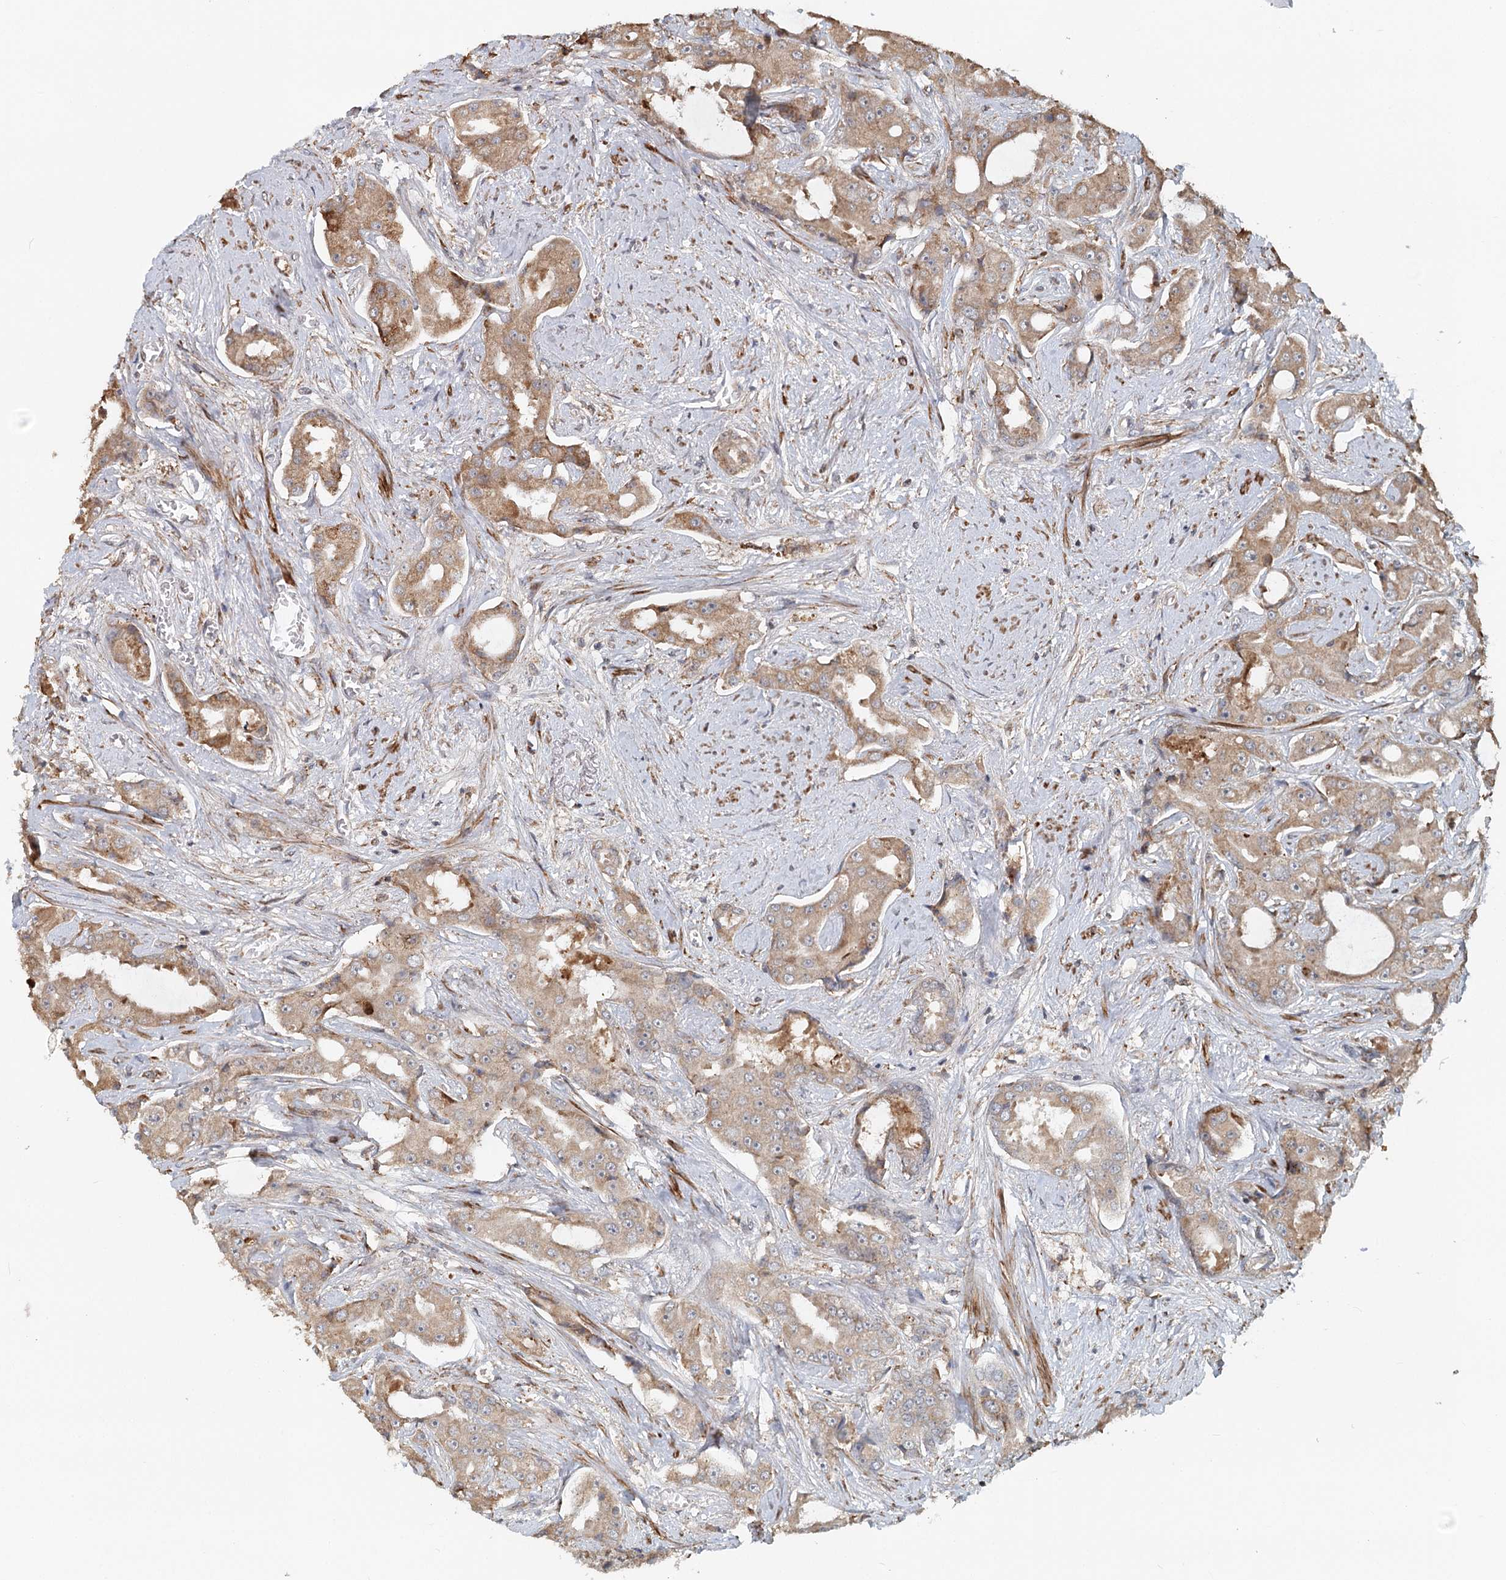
{"staining": {"intensity": "weak", "quantity": ">75%", "location": "cytoplasmic/membranous"}, "tissue": "prostate cancer", "cell_type": "Tumor cells", "image_type": "cancer", "snomed": [{"axis": "morphology", "description": "Adenocarcinoma, High grade"}, {"axis": "topography", "description": "Prostate"}], "caption": "High-grade adenocarcinoma (prostate) was stained to show a protein in brown. There is low levels of weak cytoplasmic/membranous expression in approximately >75% of tumor cells.", "gene": "RNF111", "patient": {"sex": "male", "age": 73}}